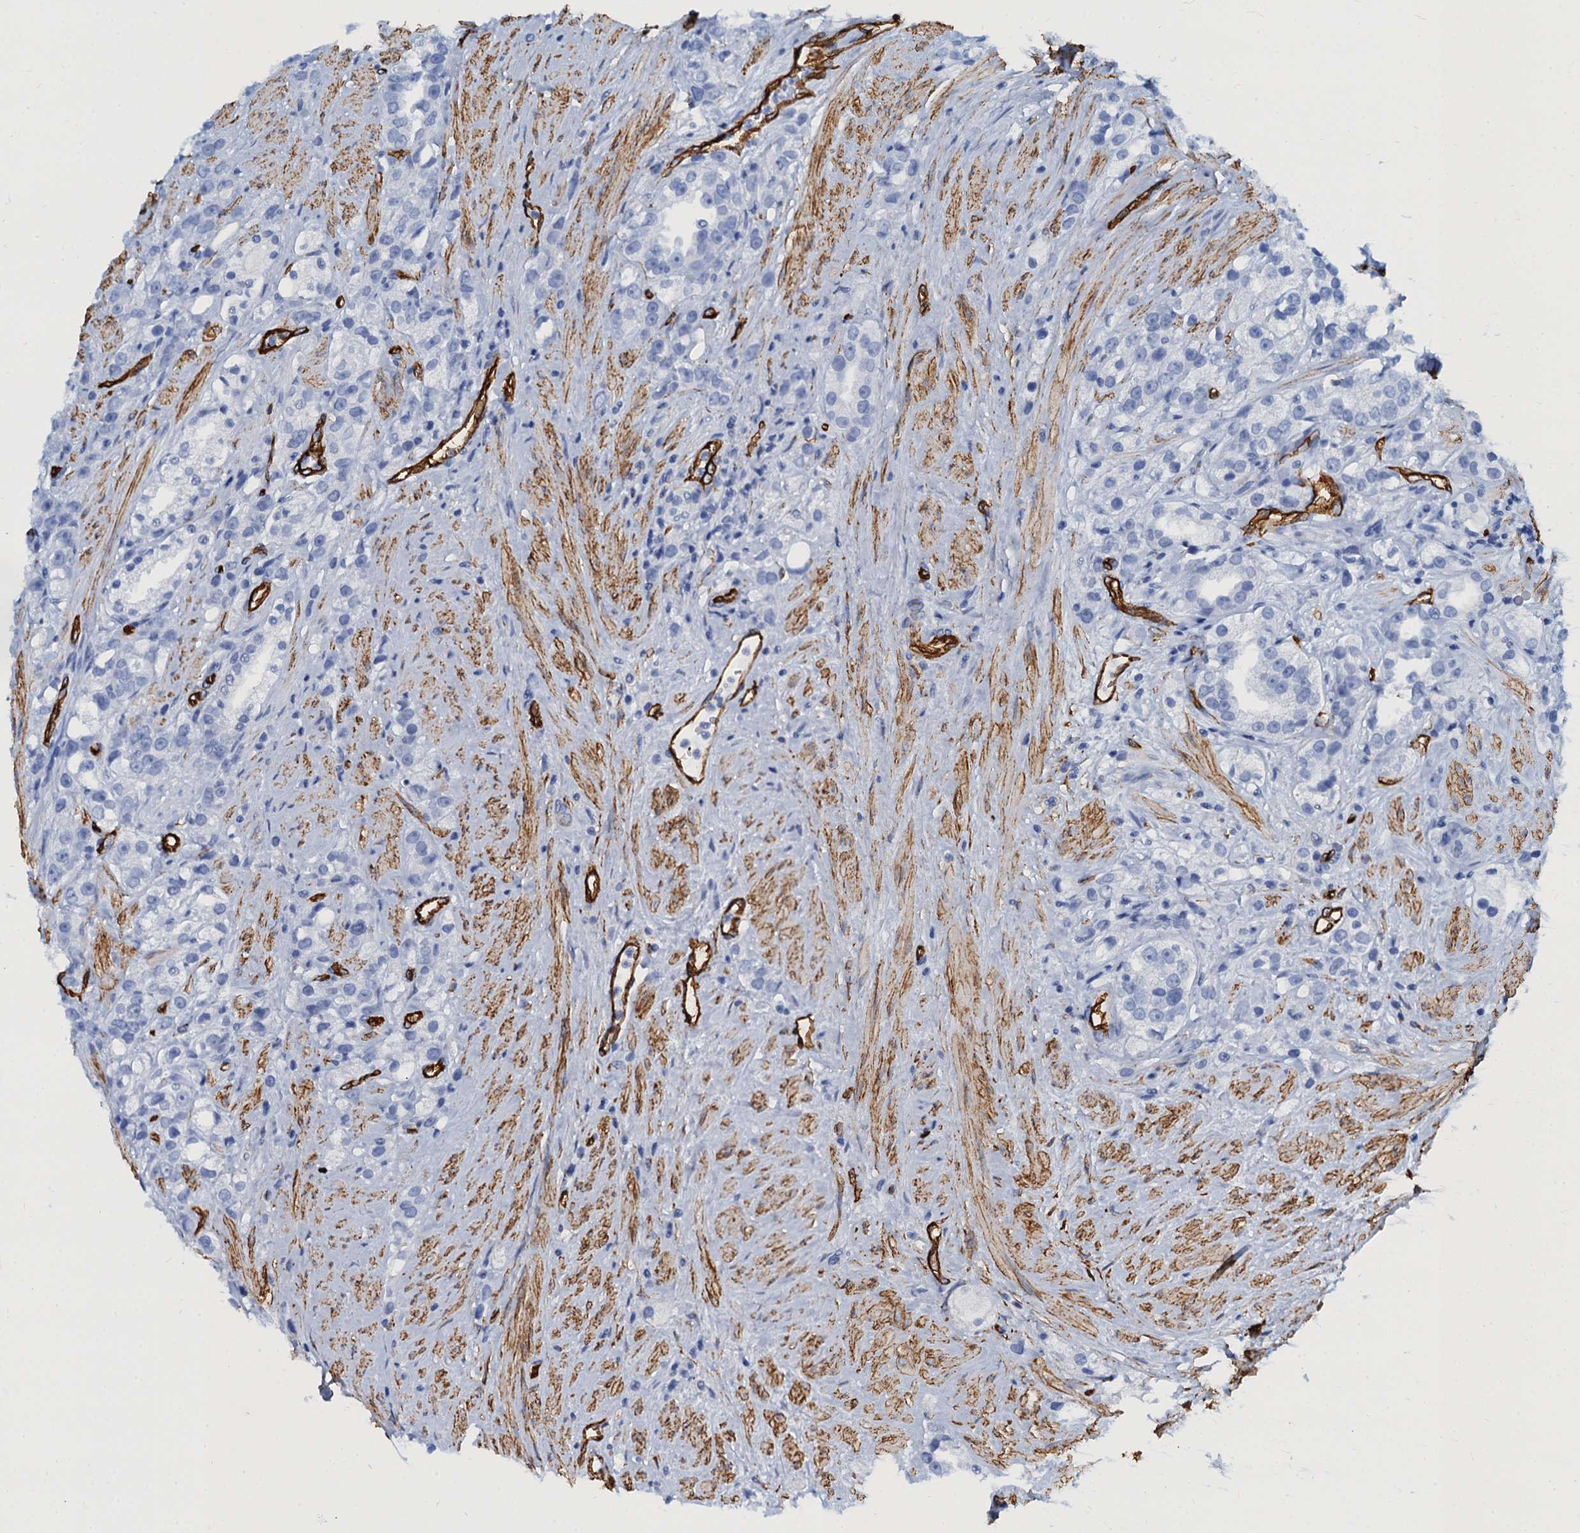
{"staining": {"intensity": "negative", "quantity": "none", "location": "none"}, "tissue": "prostate cancer", "cell_type": "Tumor cells", "image_type": "cancer", "snomed": [{"axis": "morphology", "description": "Adenocarcinoma, NOS"}, {"axis": "topography", "description": "Prostate"}], "caption": "Tumor cells show no significant staining in prostate cancer (adenocarcinoma).", "gene": "CAVIN2", "patient": {"sex": "male", "age": 79}}